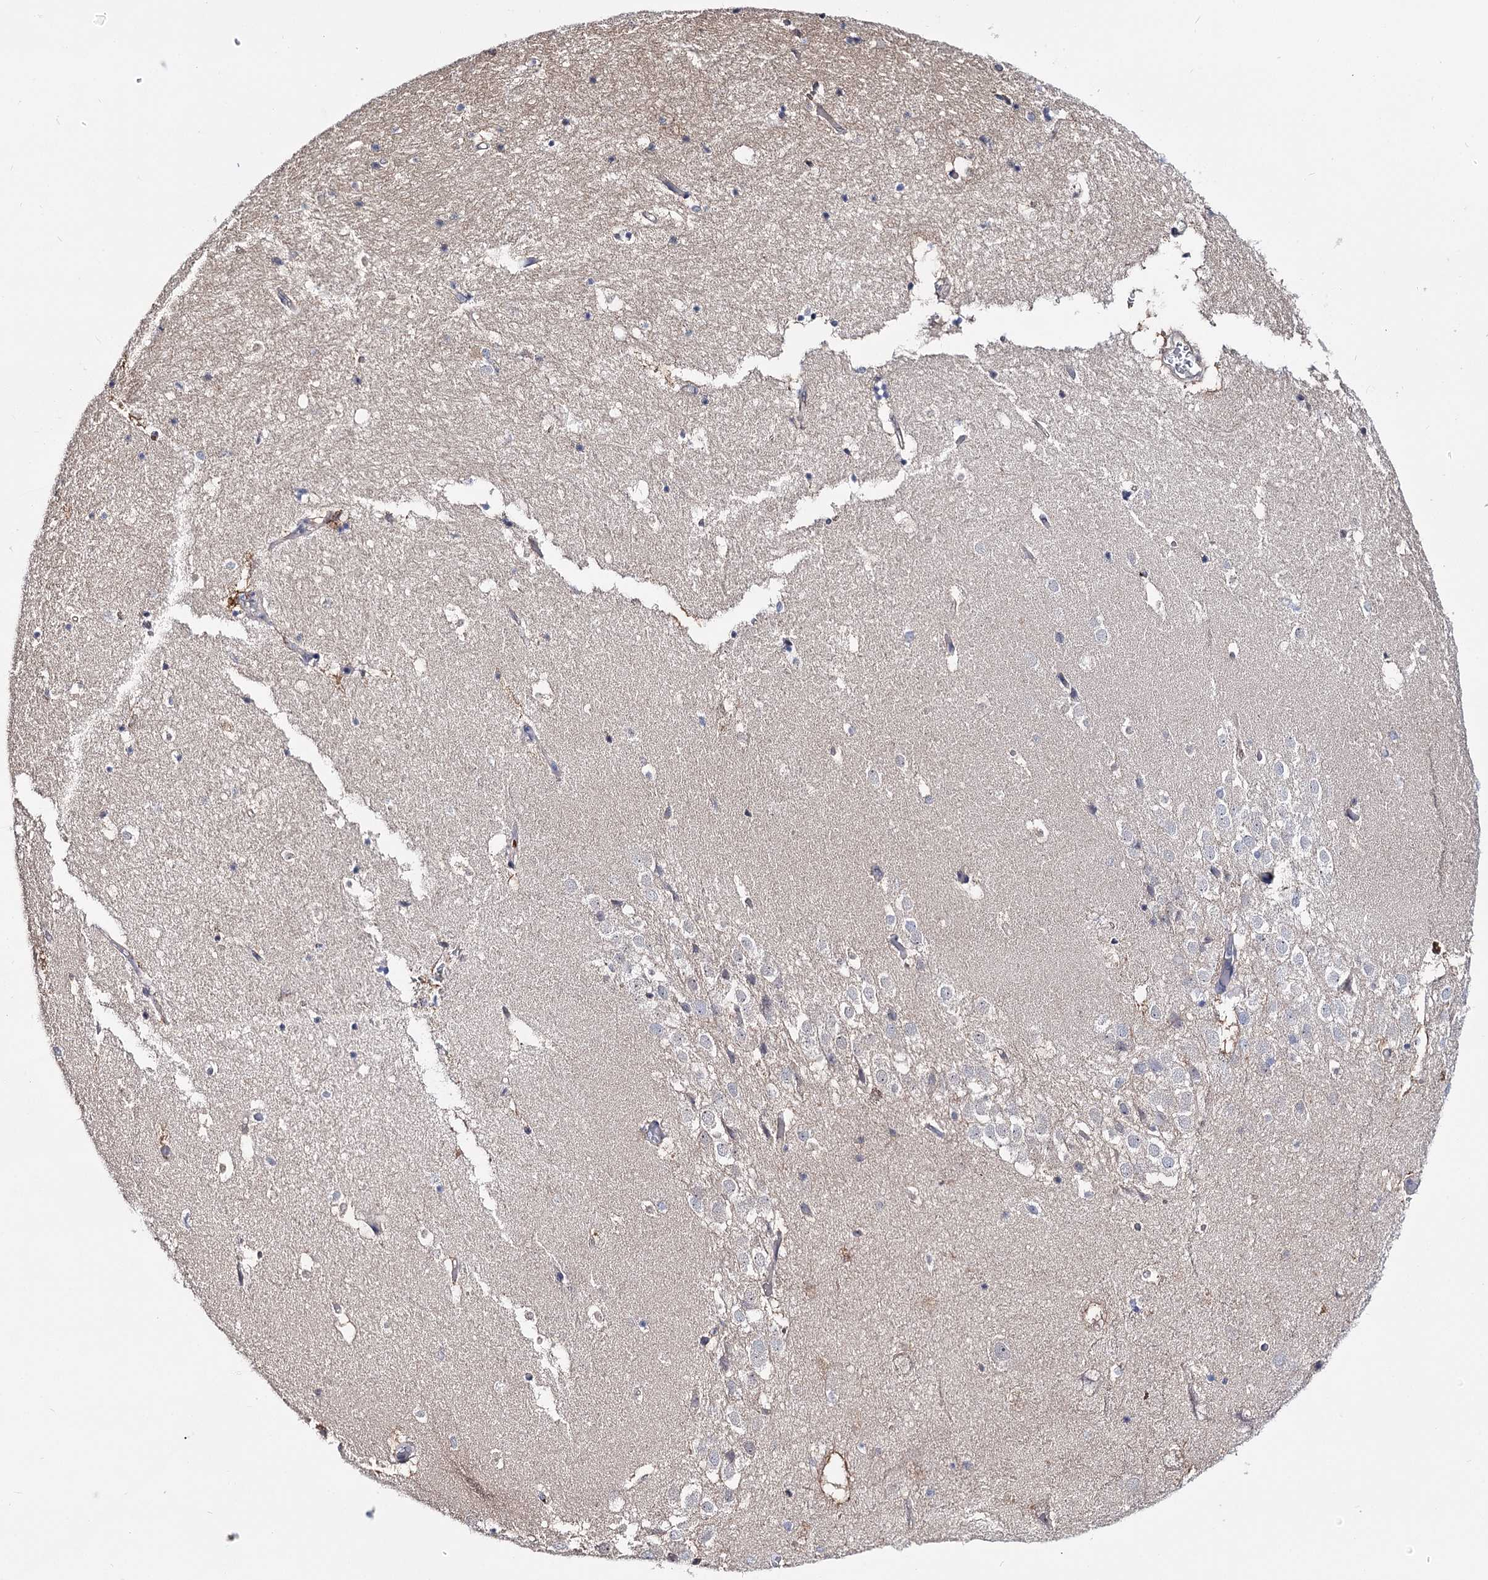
{"staining": {"intensity": "moderate", "quantity": "<25%", "location": "cytoplasmic/membranous,nuclear"}, "tissue": "hippocampus", "cell_type": "Glial cells", "image_type": "normal", "snomed": [{"axis": "morphology", "description": "Normal tissue, NOS"}, {"axis": "topography", "description": "Hippocampus"}], "caption": "Hippocampus stained for a protein demonstrates moderate cytoplasmic/membranous,nuclear positivity in glial cells. (Stains: DAB (3,3'-diaminobenzidine) in brown, nuclei in blue, Microscopy: brightfield microscopy at high magnification).", "gene": "UGP2", "patient": {"sex": "female", "age": 52}}